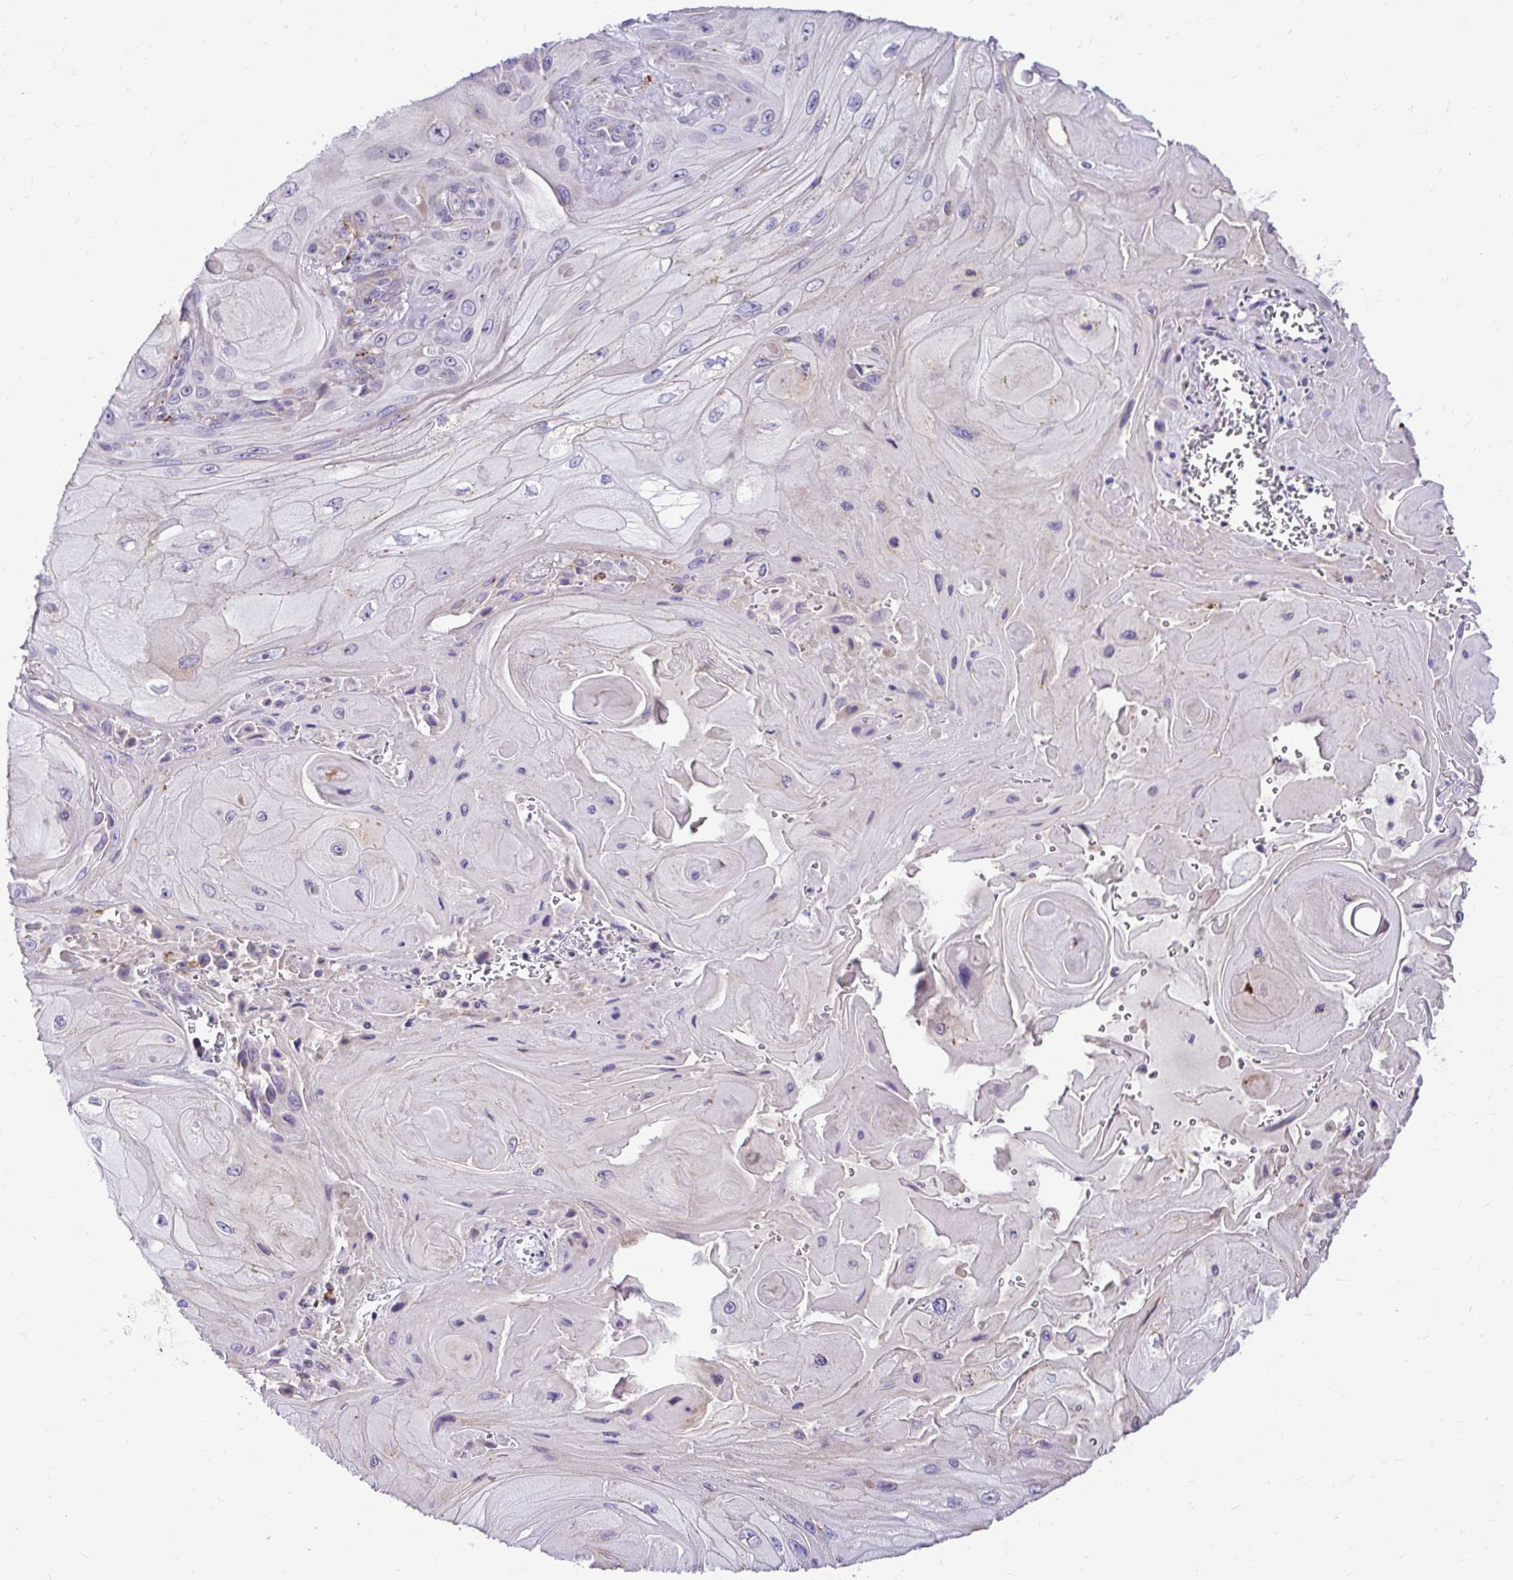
{"staining": {"intensity": "negative", "quantity": "none", "location": "none"}, "tissue": "skin cancer", "cell_type": "Tumor cells", "image_type": "cancer", "snomed": [{"axis": "morphology", "description": "Squamous cell carcinoma, NOS"}, {"axis": "topography", "description": "Skin"}], "caption": "Skin squamous cell carcinoma was stained to show a protein in brown. There is no significant positivity in tumor cells.", "gene": "PKN3", "patient": {"sex": "female", "age": 94}}